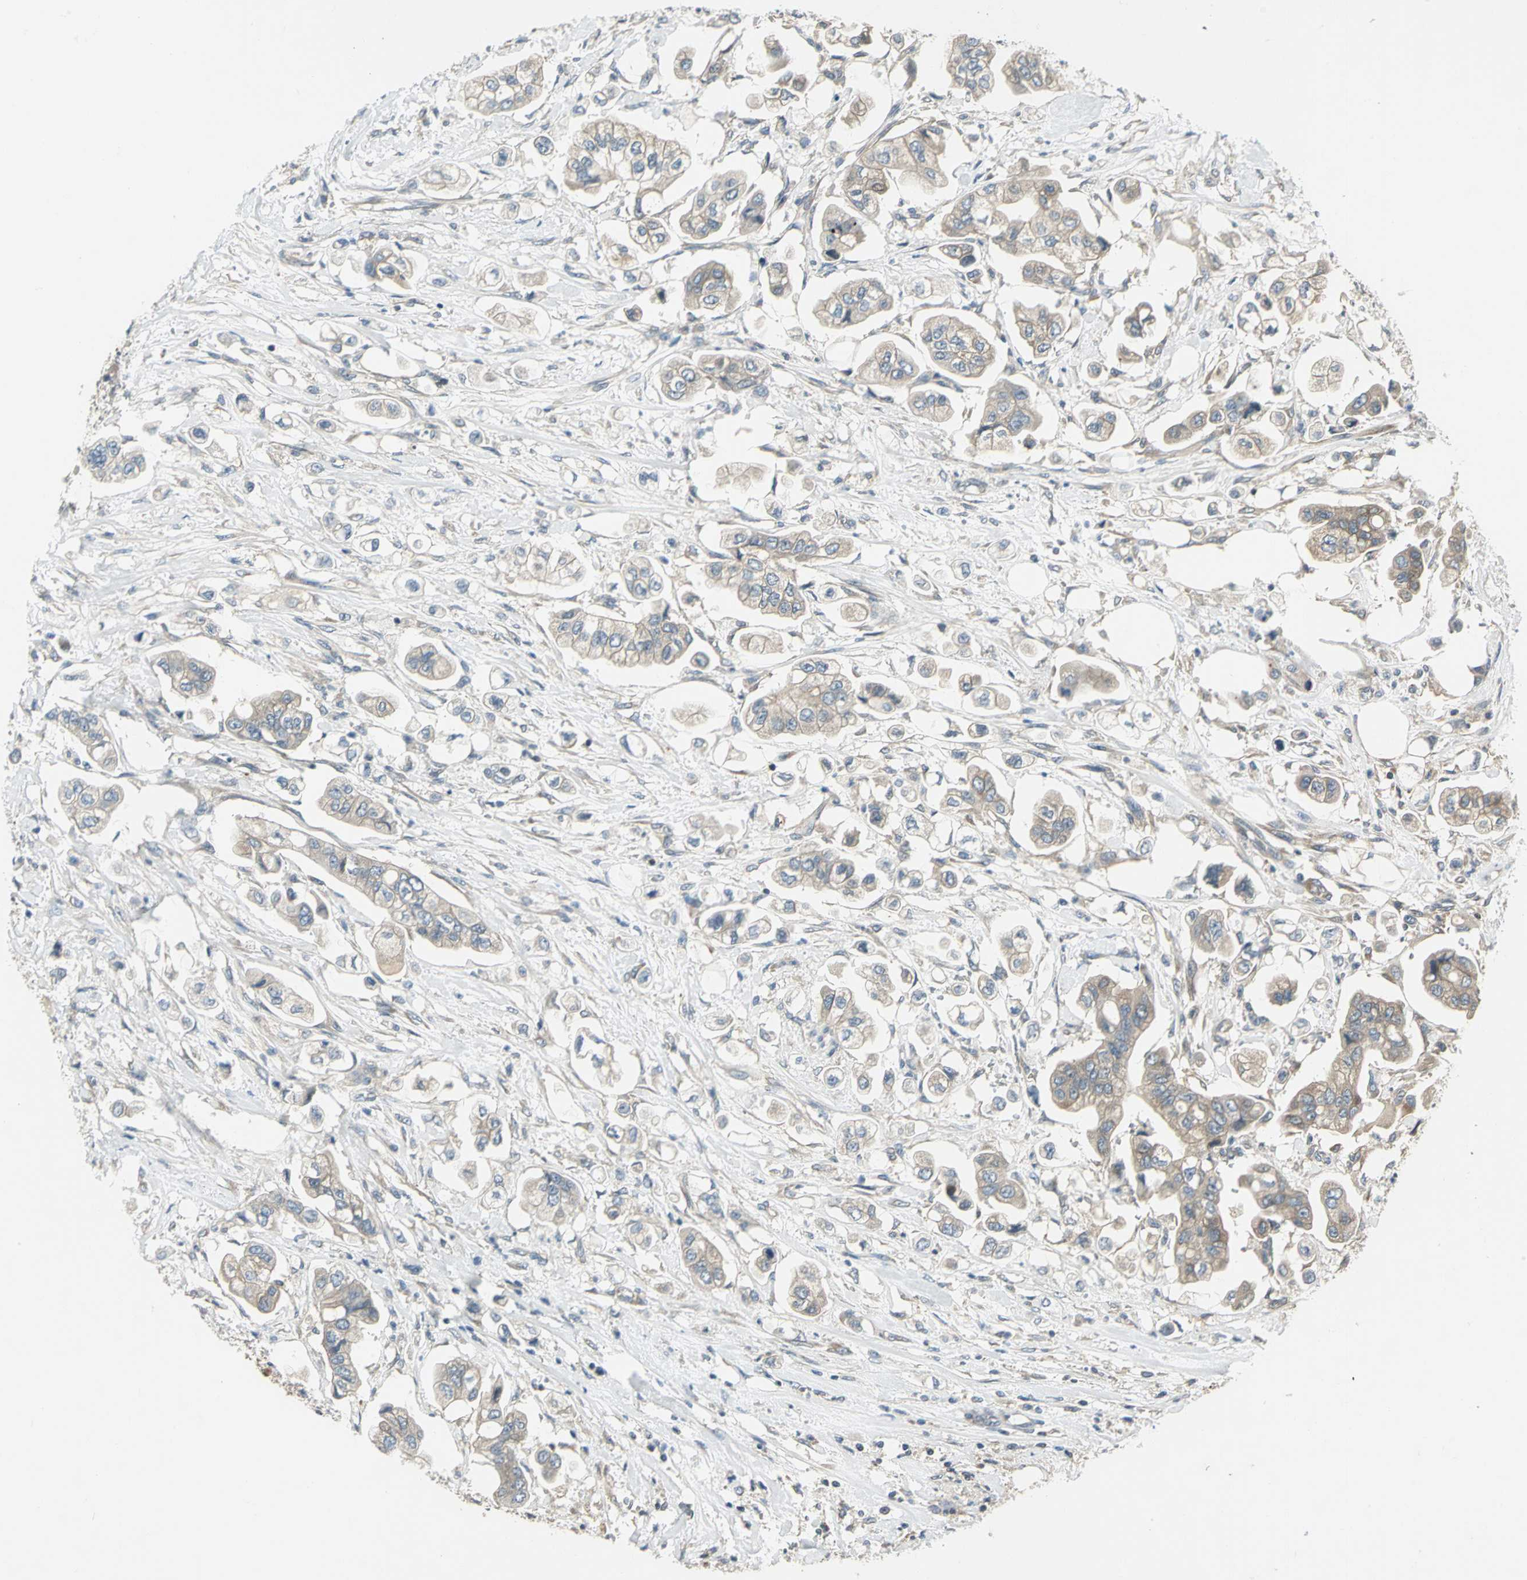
{"staining": {"intensity": "weak", "quantity": ">75%", "location": "cytoplasmic/membranous"}, "tissue": "stomach cancer", "cell_type": "Tumor cells", "image_type": "cancer", "snomed": [{"axis": "morphology", "description": "Adenocarcinoma, NOS"}, {"axis": "topography", "description": "Stomach"}], "caption": "High-power microscopy captured an immunohistochemistry (IHC) image of stomach cancer, revealing weak cytoplasmic/membranous expression in approximately >75% of tumor cells. (DAB (3,3'-diaminobenzidine) = brown stain, brightfield microscopy at high magnification).", "gene": "PRKAA1", "patient": {"sex": "male", "age": 62}}